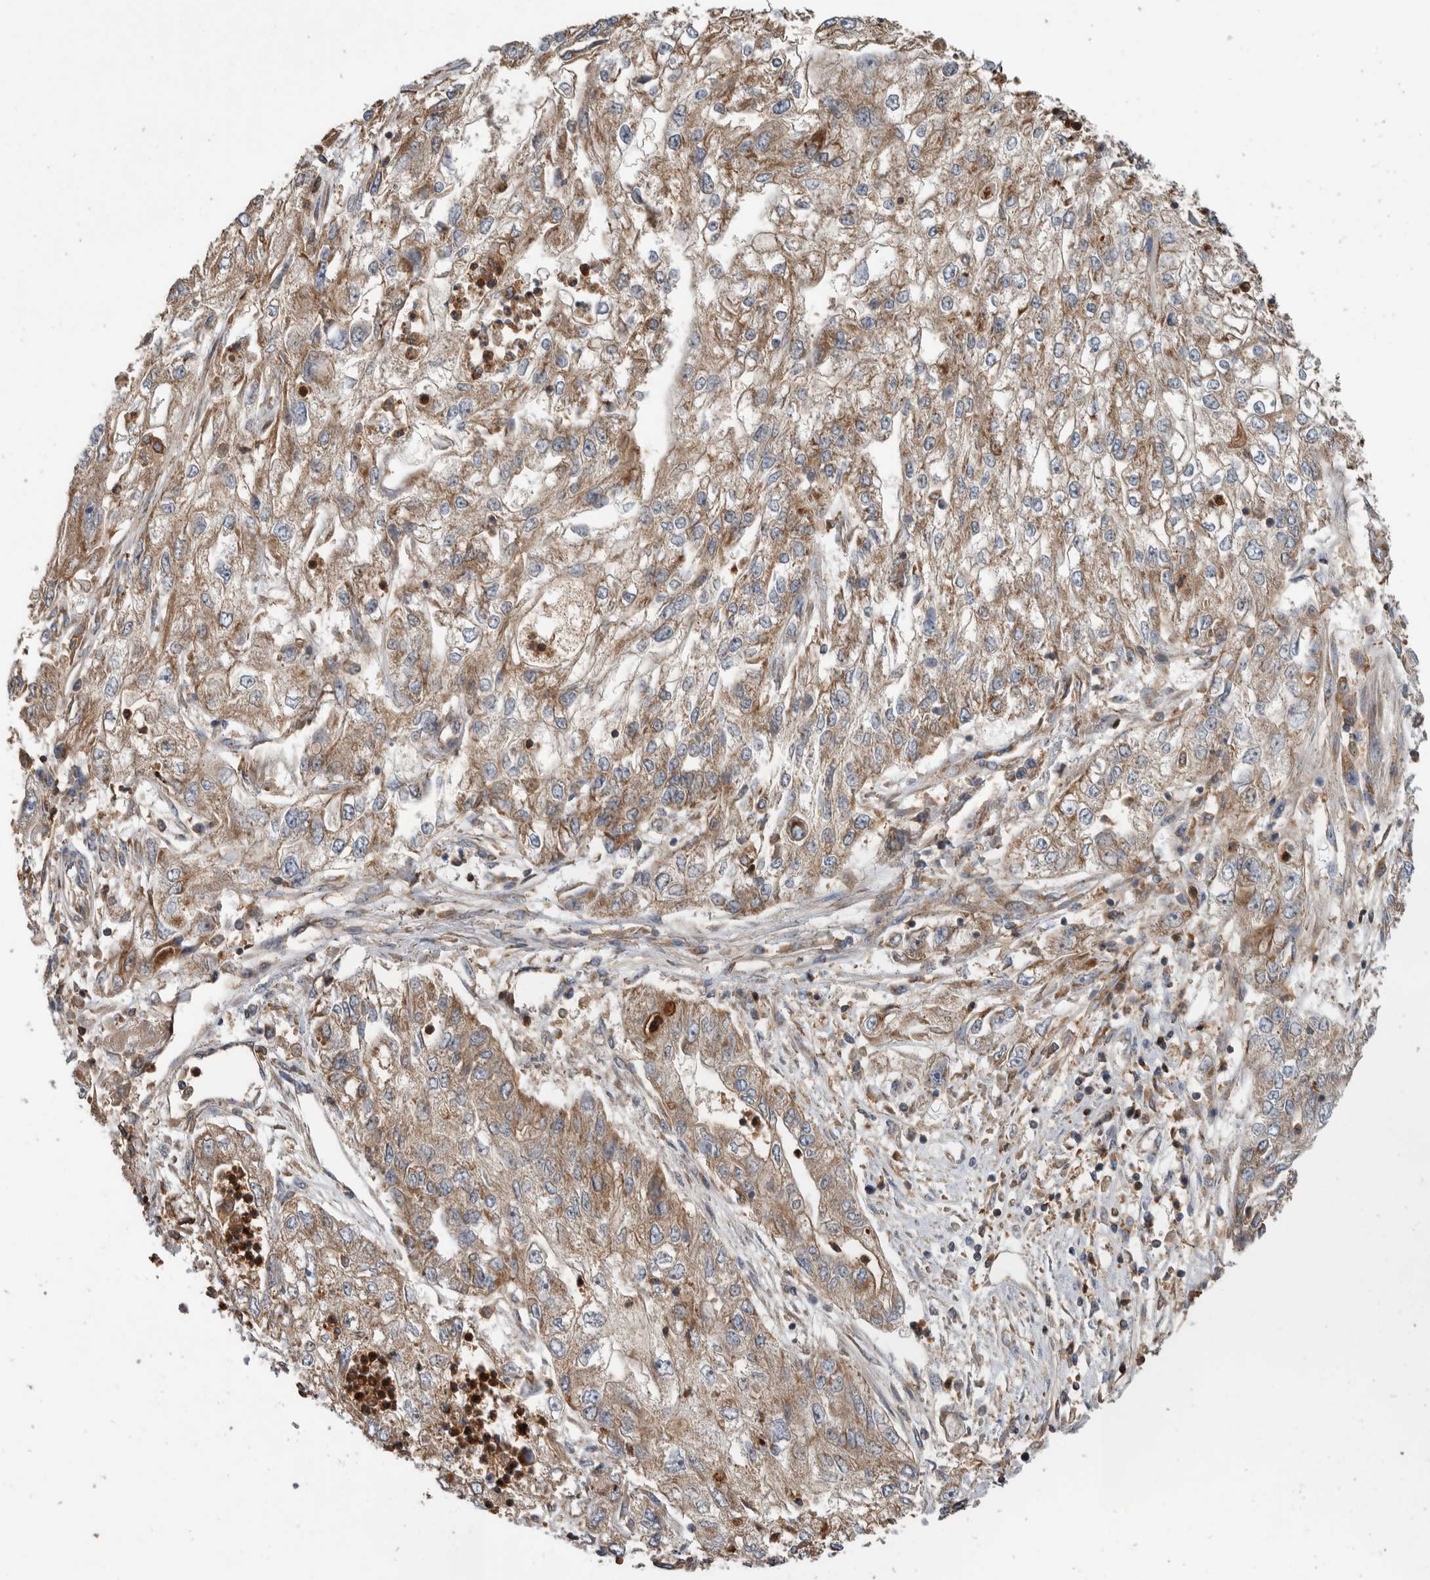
{"staining": {"intensity": "weak", "quantity": ">75%", "location": "cytoplasmic/membranous"}, "tissue": "endometrial cancer", "cell_type": "Tumor cells", "image_type": "cancer", "snomed": [{"axis": "morphology", "description": "Adenocarcinoma, NOS"}, {"axis": "topography", "description": "Endometrium"}], "caption": "High-magnification brightfield microscopy of endometrial cancer stained with DAB (brown) and counterstained with hematoxylin (blue). tumor cells exhibit weak cytoplasmic/membranous expression is appreciated in approximately>75% of cells. (DAB (3,3'-diaminobenzidine) IHC, brown staining for protein, blue staining for nuclei).", "gene": "SDCBP", "patient": {"sex": "female", "age": 49}}